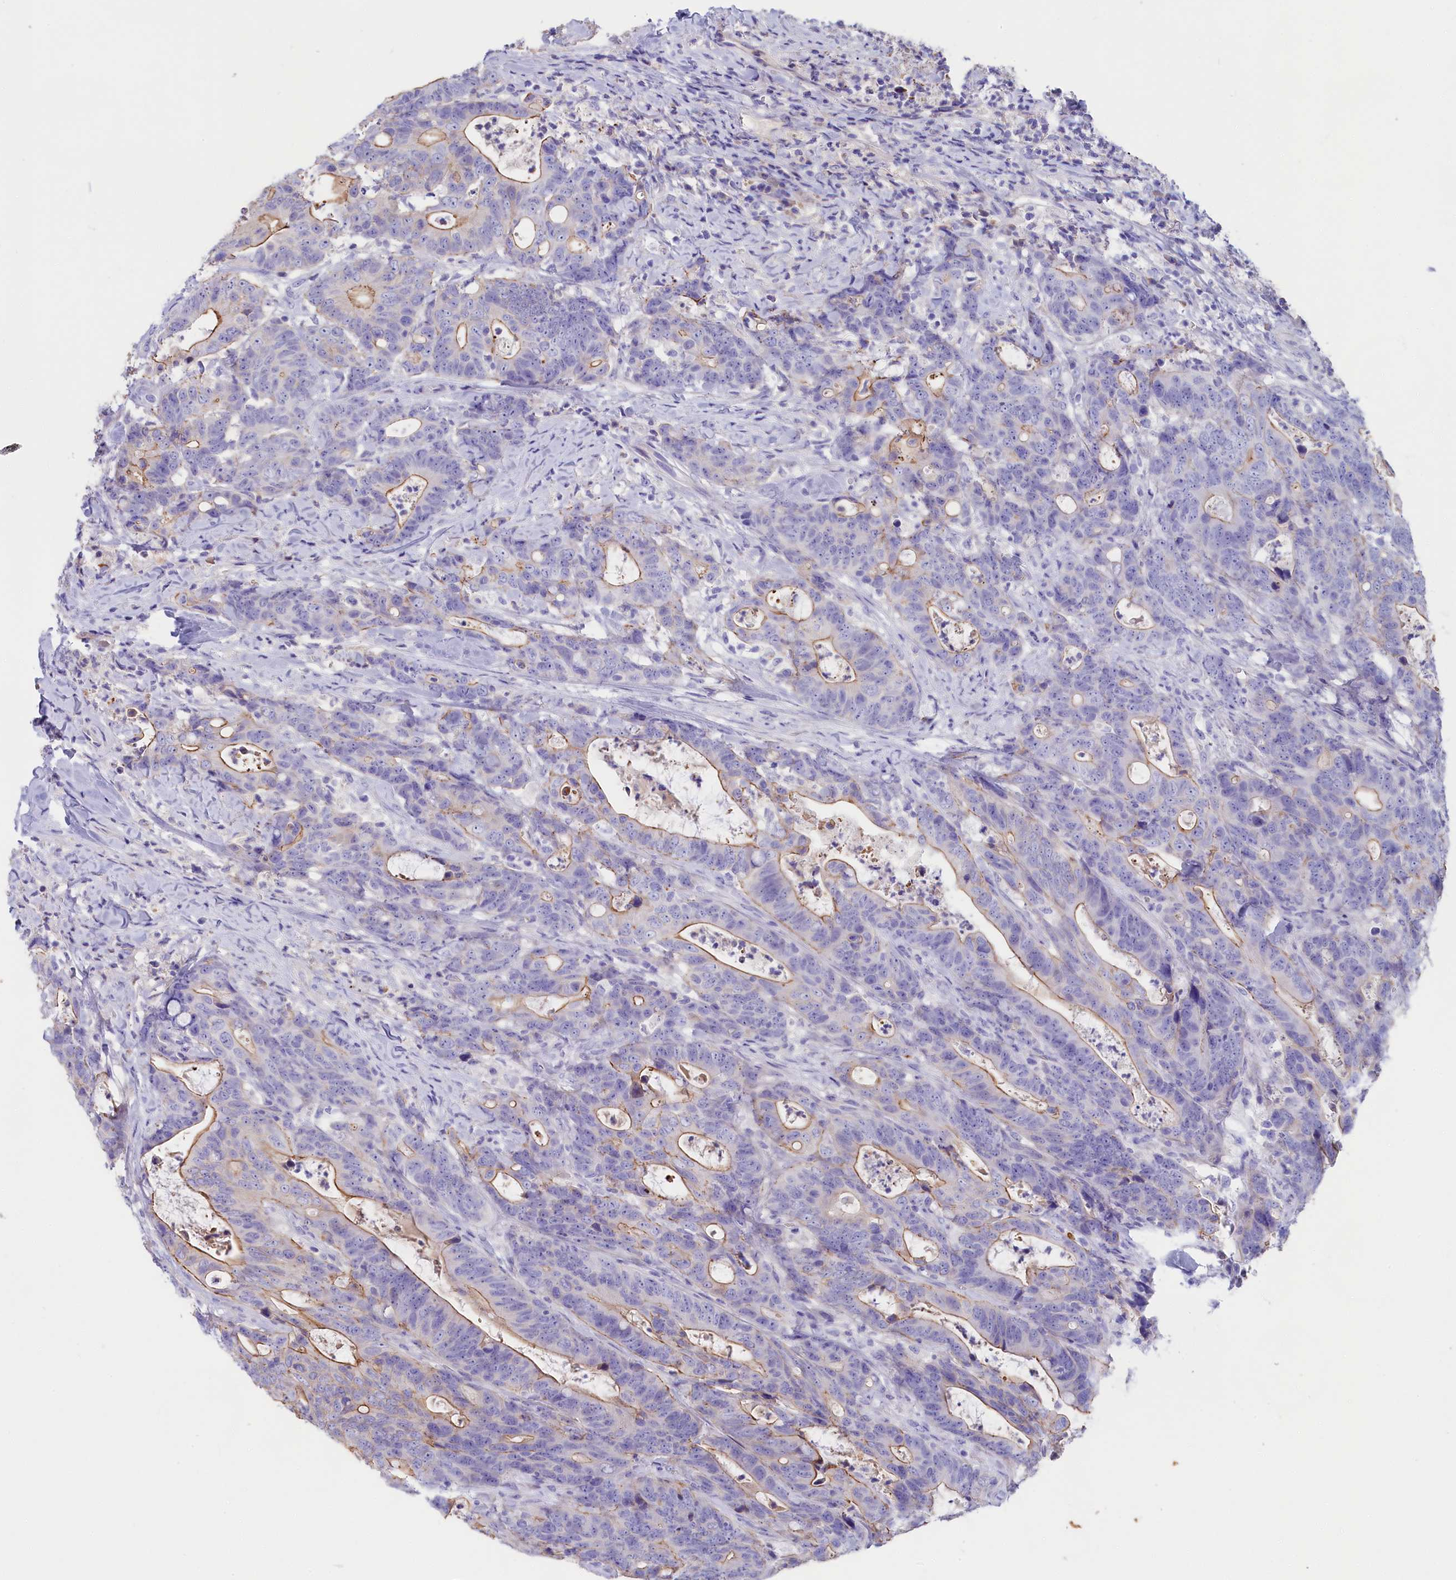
{"staining": {"intensity": "moderate", "quantity": "<25%", "location": "cytoplasmic/membranous"}, "tissue": "colorectal cancer", "cell_type": "Tumor cells", "image_type": "cancer", "snomed": [{"axis": "morphology", "description": "Adenocarcinoma, NOS"}, {"axis": "topography", "description": "Colon"}], "caption": "This photomicrograph shows IHC staining of human colorectal adenocarcinoma, with low moderate cytoplasmic/membranous staining in approximately <25% of tumor cells.", "gene": "SULT2A1", "patient": {"sex": "female", "age": 82}}